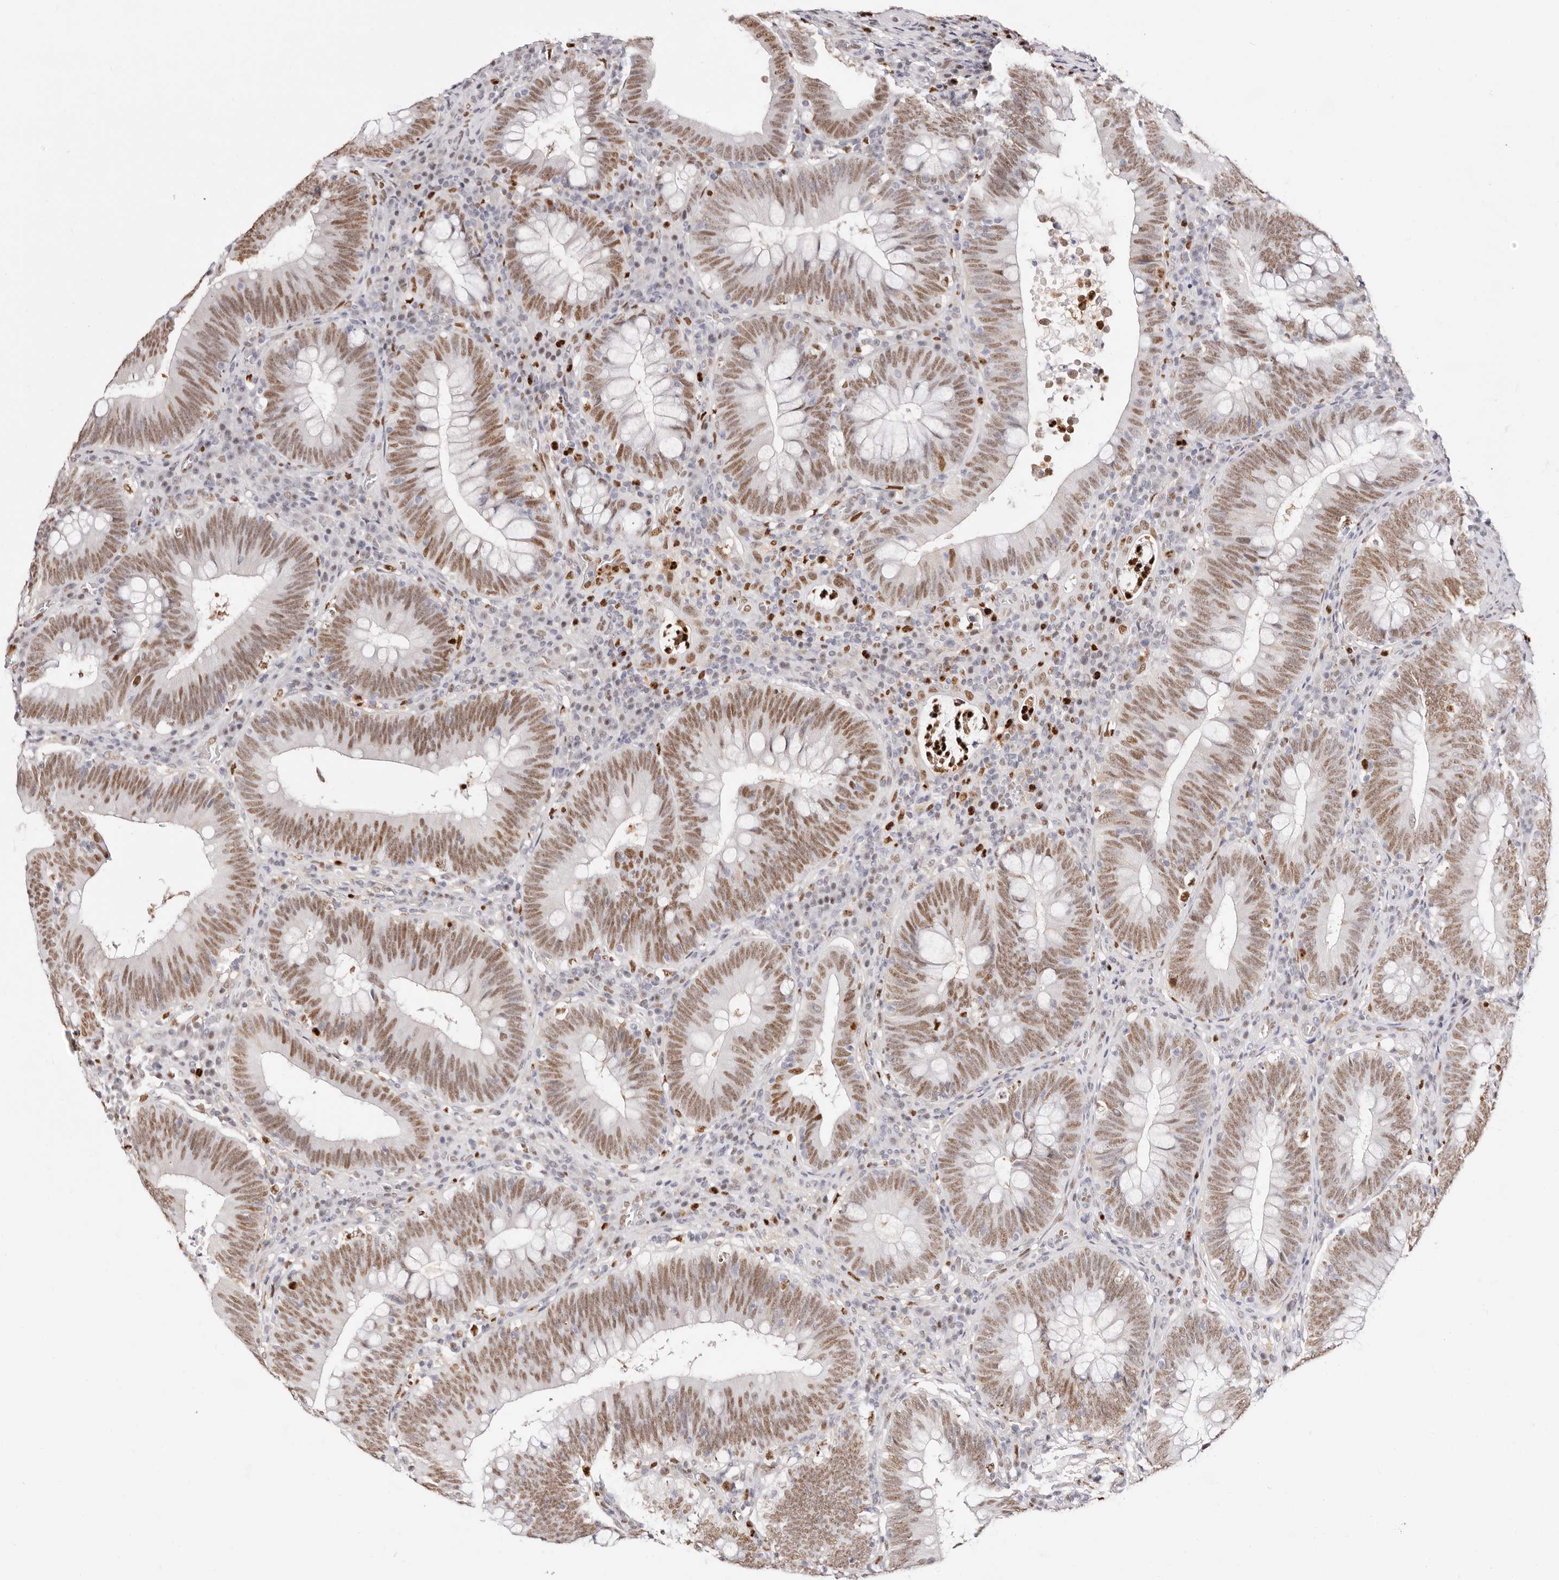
{"staining": {"intensity": "moderate", "quantity": ">75%", "location": "nuclear"}, "tissue": "colorectal cancer", "cell_type": "Tumor cells", "image_type": "cancer", "snomed": [{"axis": "morphology", "description": "Normal tissue, NOS"}, {"axis": "topography", "description": "Colon"}], "caption": "Immunohistochemical staining of human colorectal cancer displays moderate nuclear protein positivity in about >75% of tumor cells.", "gene": "TKT", "patient": {"sex": "female", "age": 82}}